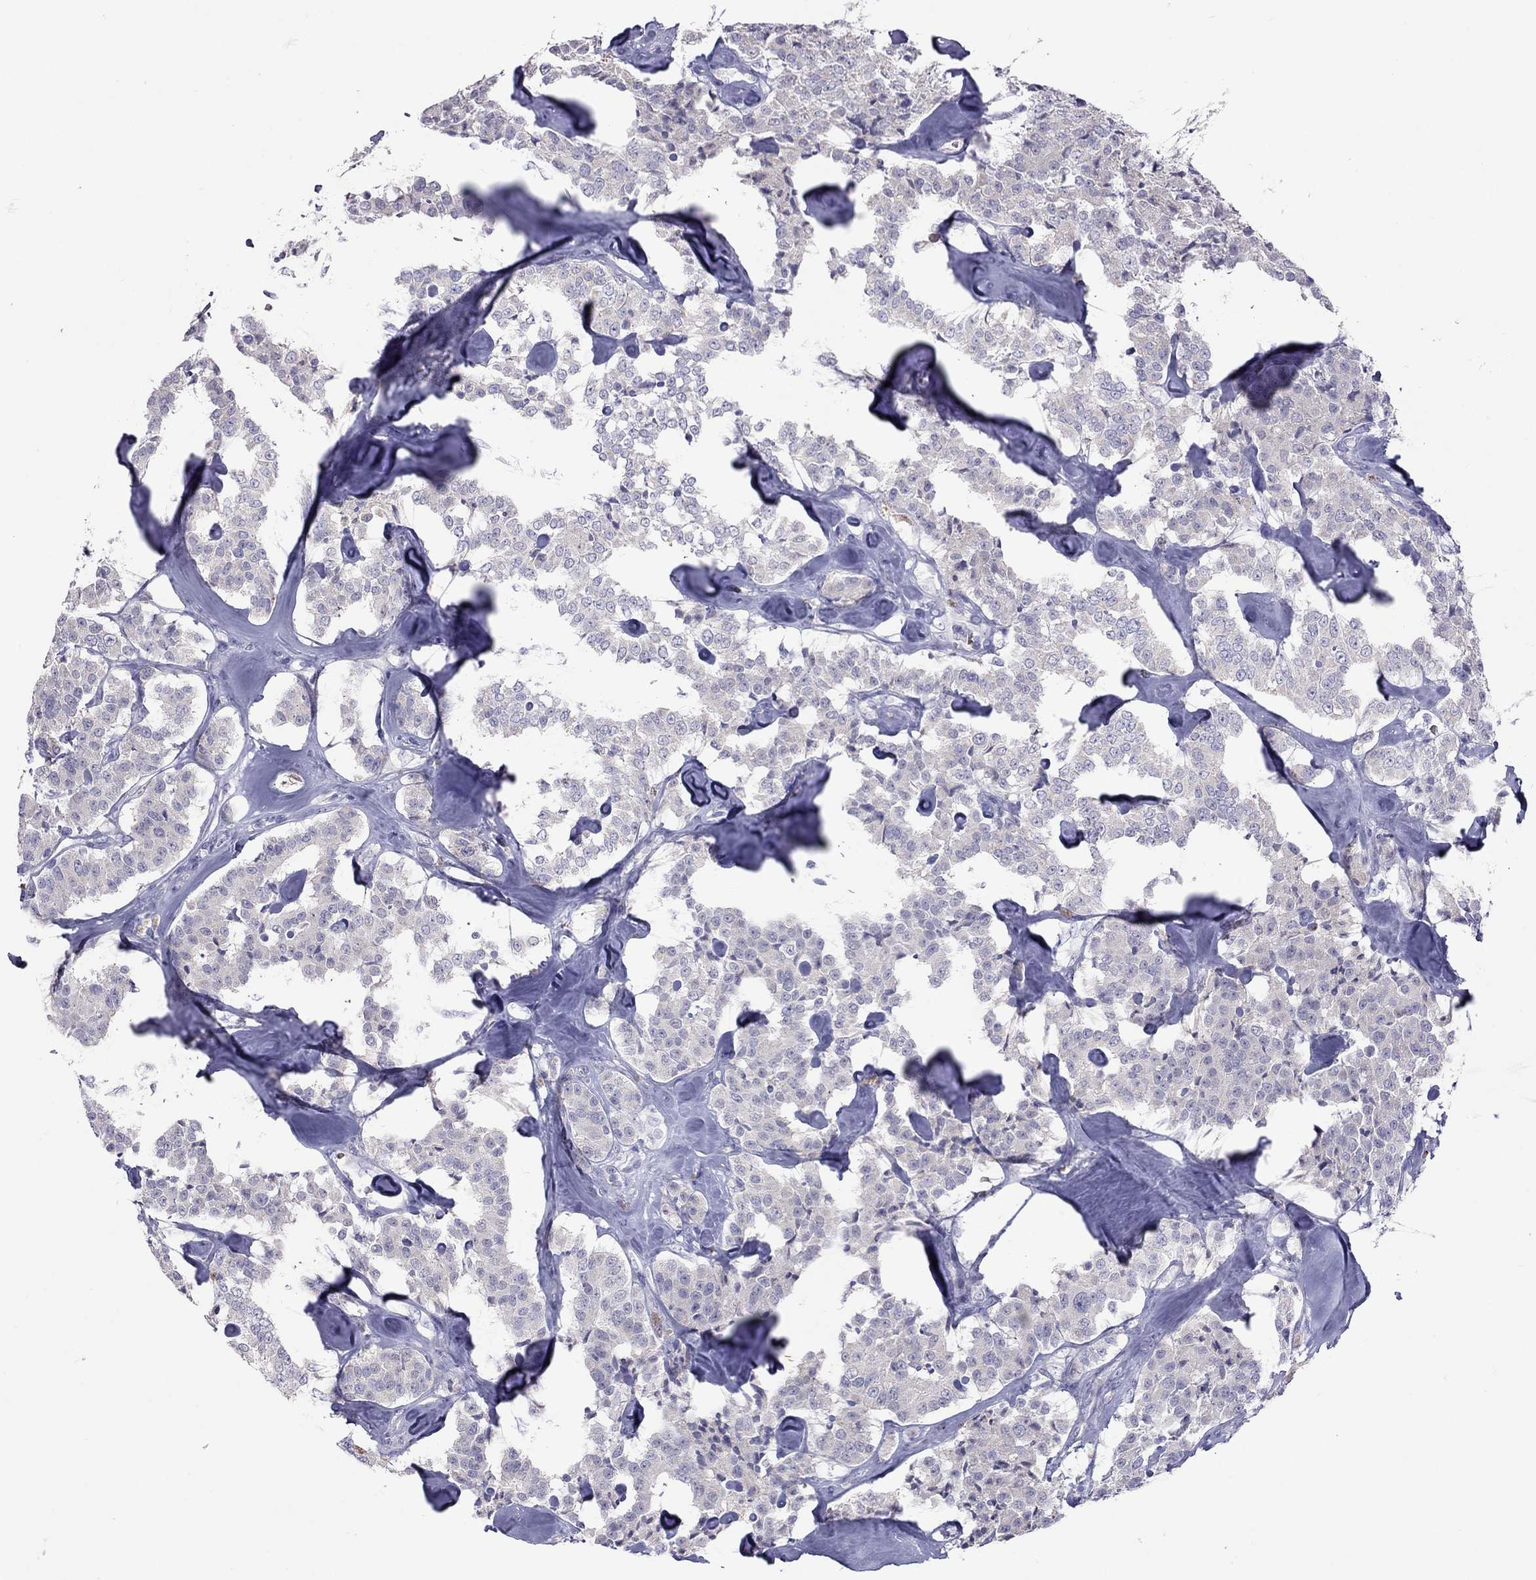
{"staining": {"intensity": "negative", "quantity": "none", "location": "none"}, "tissue": "carcinoid", "cell_type": "Tumor cells", "image_type": "cancer", "snomed": [{"axis": "morphology", "description": "Carcinoid, malignant, NOS"}, {"axis": "topography", "description": "Pancreas"}], "caption": "This is an immunohistochemistry photomicrograph of malignant carcinoid. There is no staining in tumor cells.", "gene": "MUC16", "patient": {"sex": "male", "age": 41}}